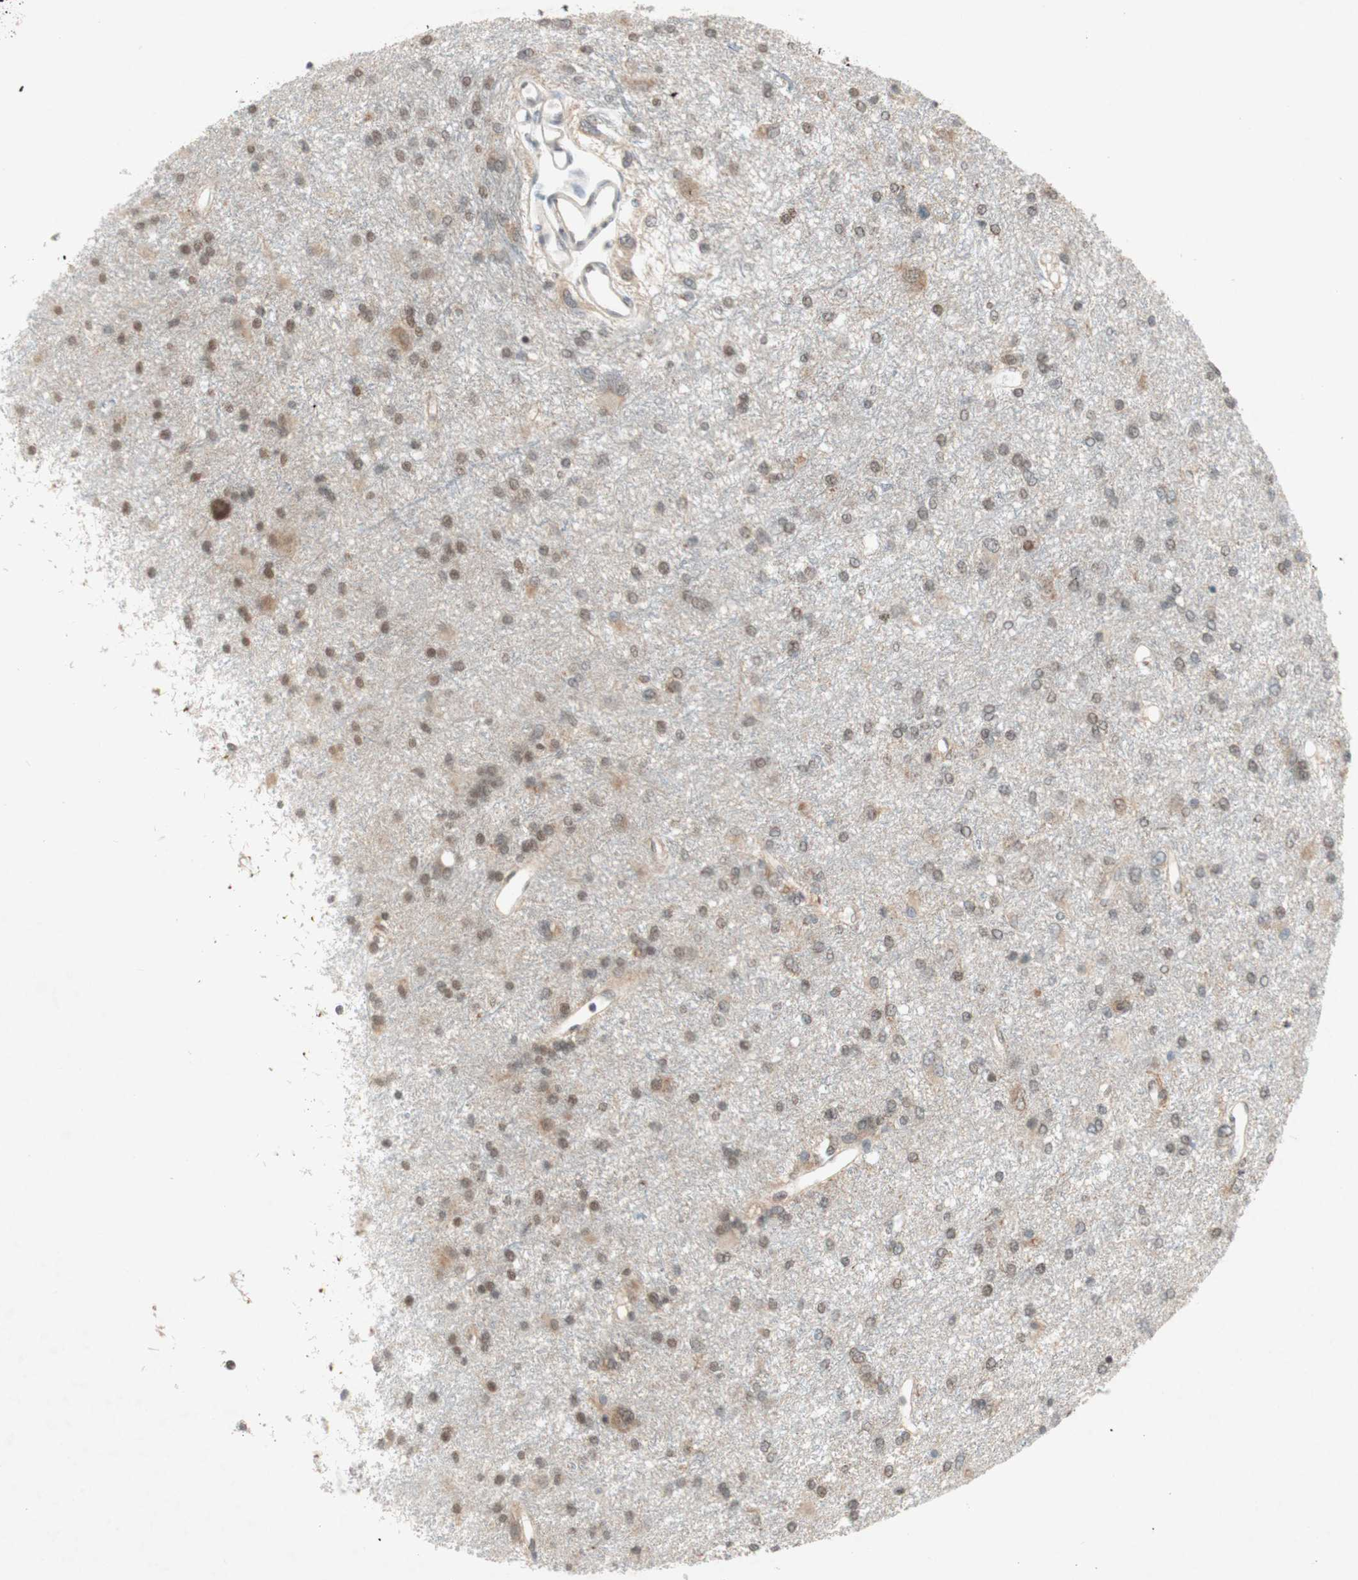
{"staining": {"intensity": "weak", "quantity": "25%-75%", "location": "nuclear"}, "tissue": "glioma", "cell_type": "Tumor cells", "image_type": "cancer", "snomed": [{"axis": "morphology", "description": "Glioma, malignant, High grade"}, {"axis": "topography", "description": "Brain"}], "caption": "Glioma stained for a protein (brown) reveals weak nuclear positive expression in about 25%-75% of tumor cells.", "gene": "DNMT3A", "patient": {"sex": "female", "age": 59}}